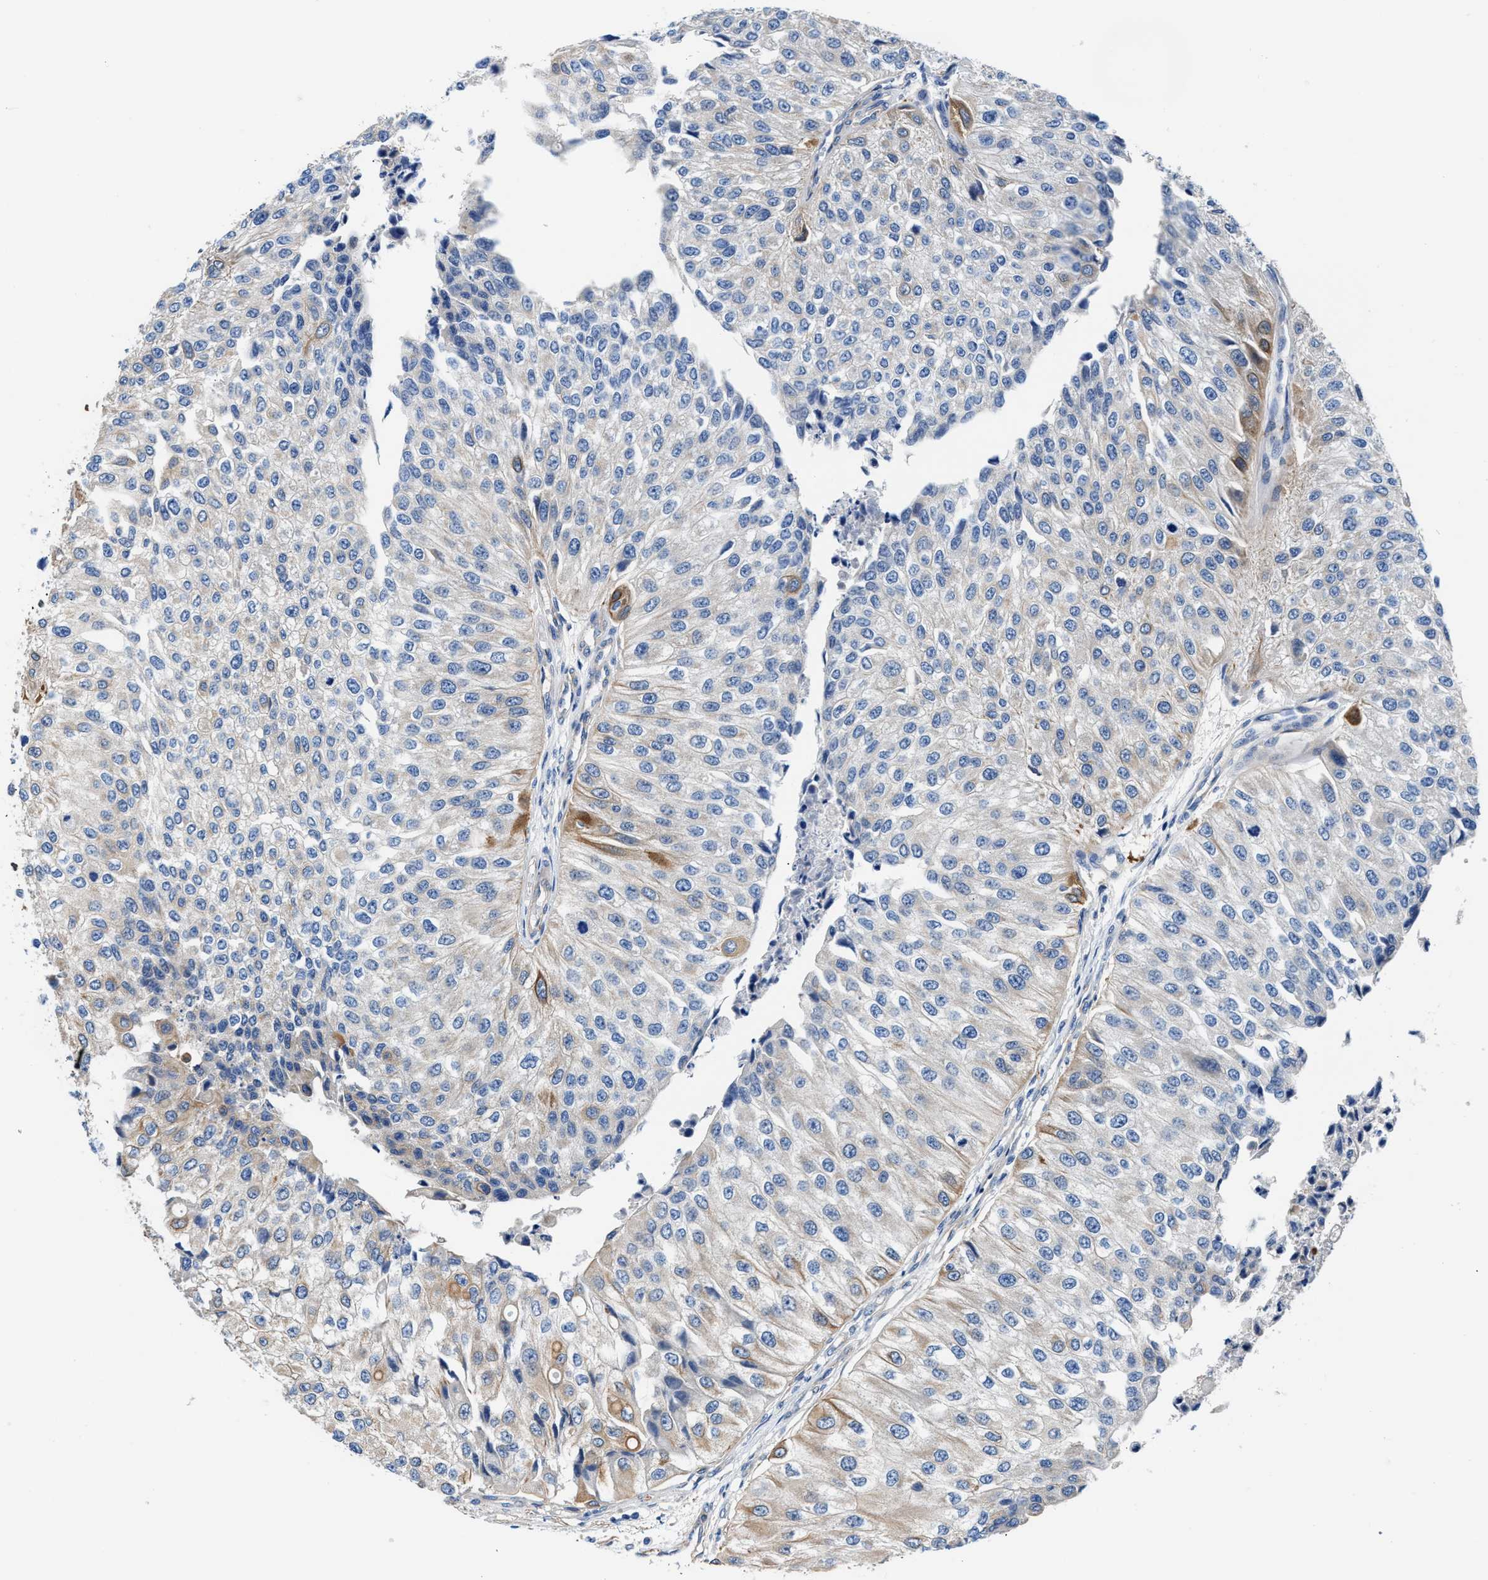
{"staining": {"intensity": "moderate", "quantity": "<25%", "location": "cytoplasmic/membranous"}, "tissue": "urothelial cancer", "cell_type": "Tumor cells", "image_type": "cancer", "snomed": [{"axis": "morphology", "description": "Urothelial carcinoma, High grade"}, {"axis": "topography", "description": "Kidney"}, {"axis": "topography", "description": "Urinary bladder"}], "caption": "About <25% of tumor cells in human high-grade urothelial carcinoma demonstrate moderate cytoplasmic/membranous protein expression as visualized by brown immunohistochemical staining.", "gene": "PARG", "patient": {"sex": "male", "age": 77}}